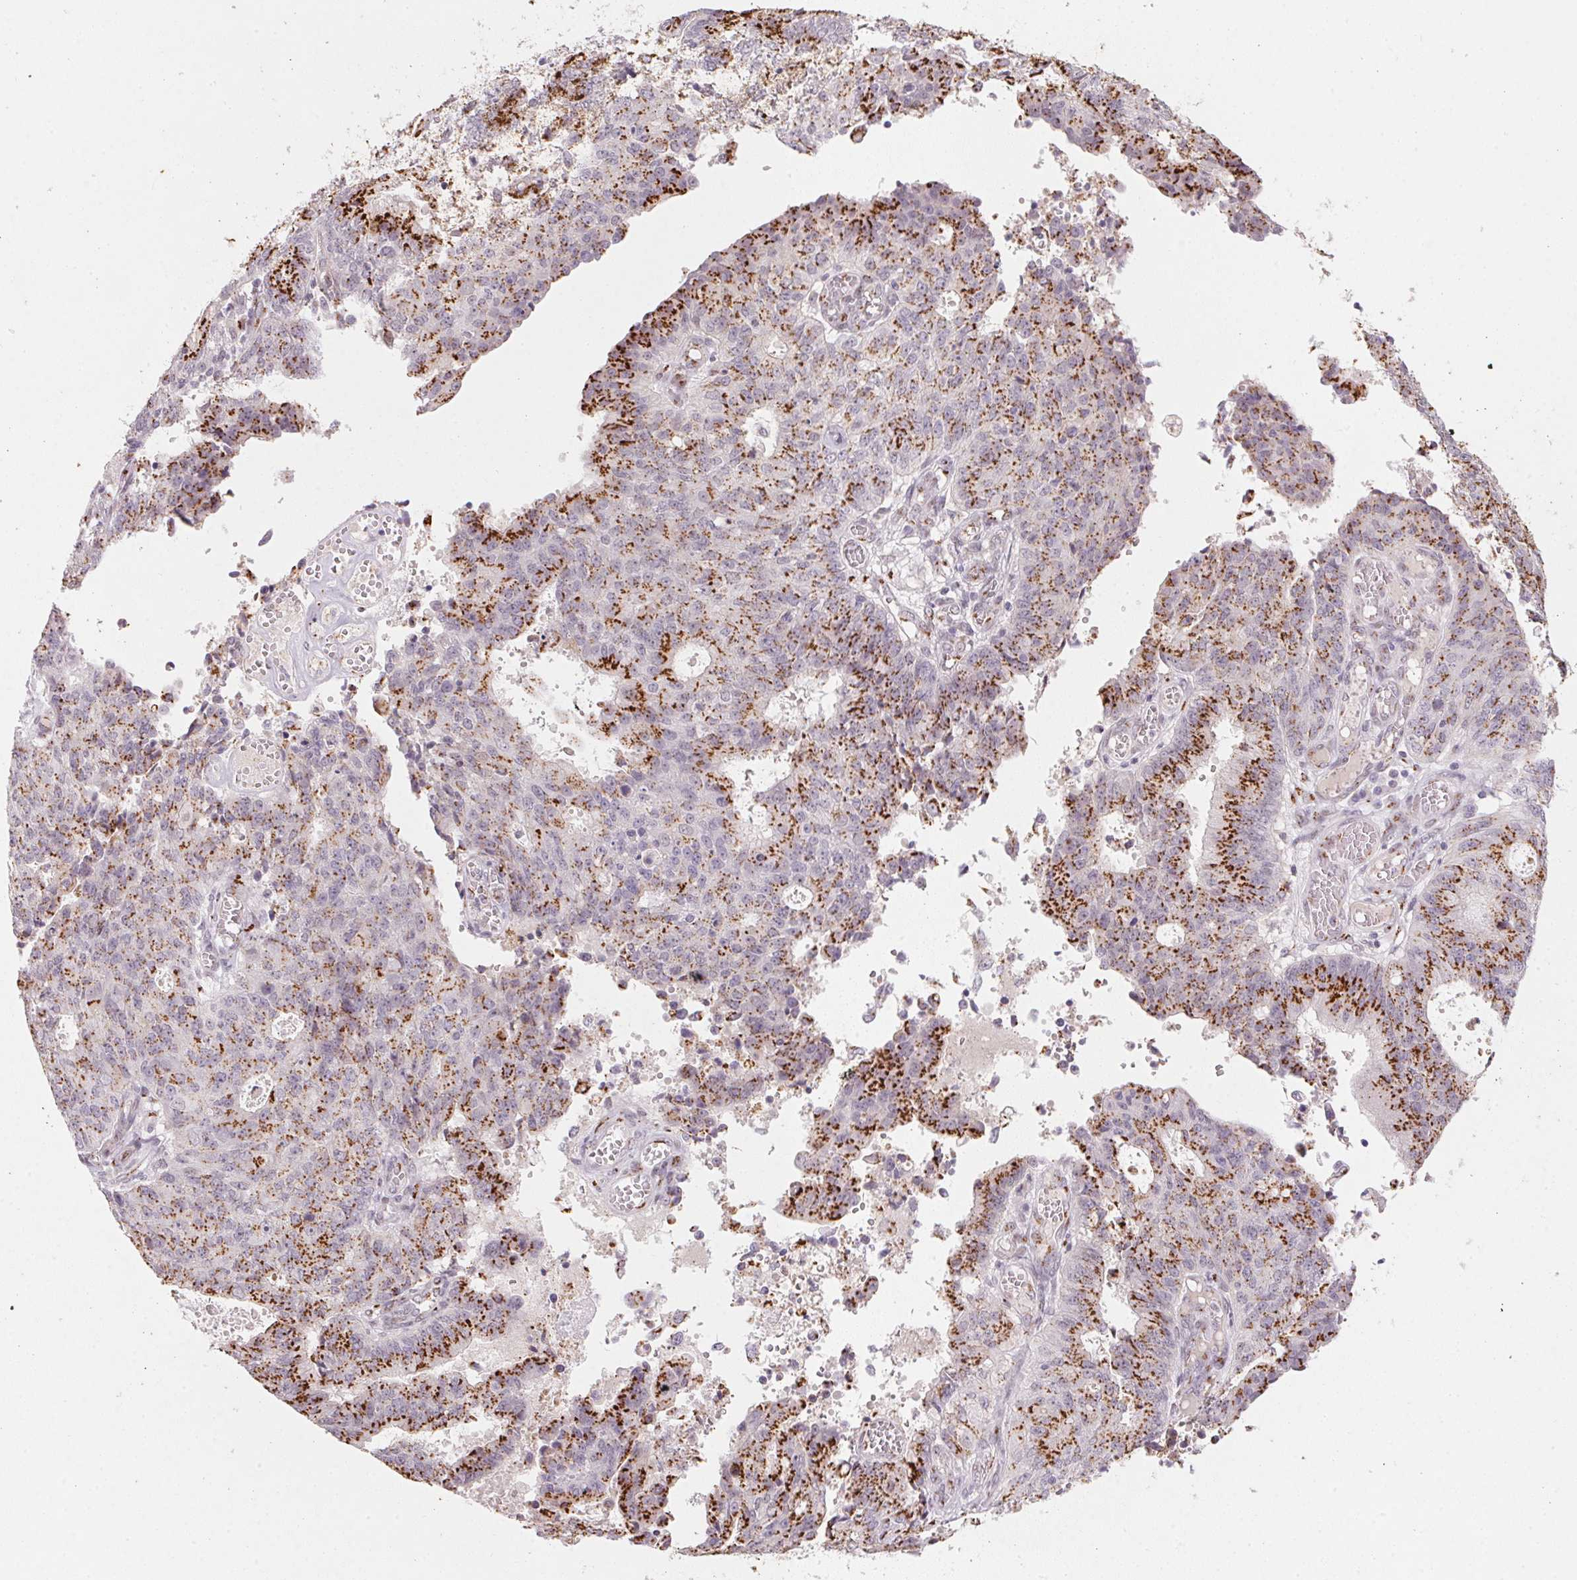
{"staining": {"intensity": "strong", "quantity": "25%-75%", "location": "cytoplasmic/membranous"}, "tissue": "endometrial cancer", "cell_type": "Tumor cells", "image_type": "cancer", "snomed": [{"axis": "morphology", "description": "Adenocarcinoma, NOS"}, {"axis": "topography", "description": "Endometrium"}], "caption": "Immunohistochemical staining of endometrial cancer (adenocarcinoma) shows high levels of strong cytoplasmic/membranous expression in about 25%-75% of tumor cells.", "gene": "RAB22A", "patient": {"sex": "female", "age": 82}}